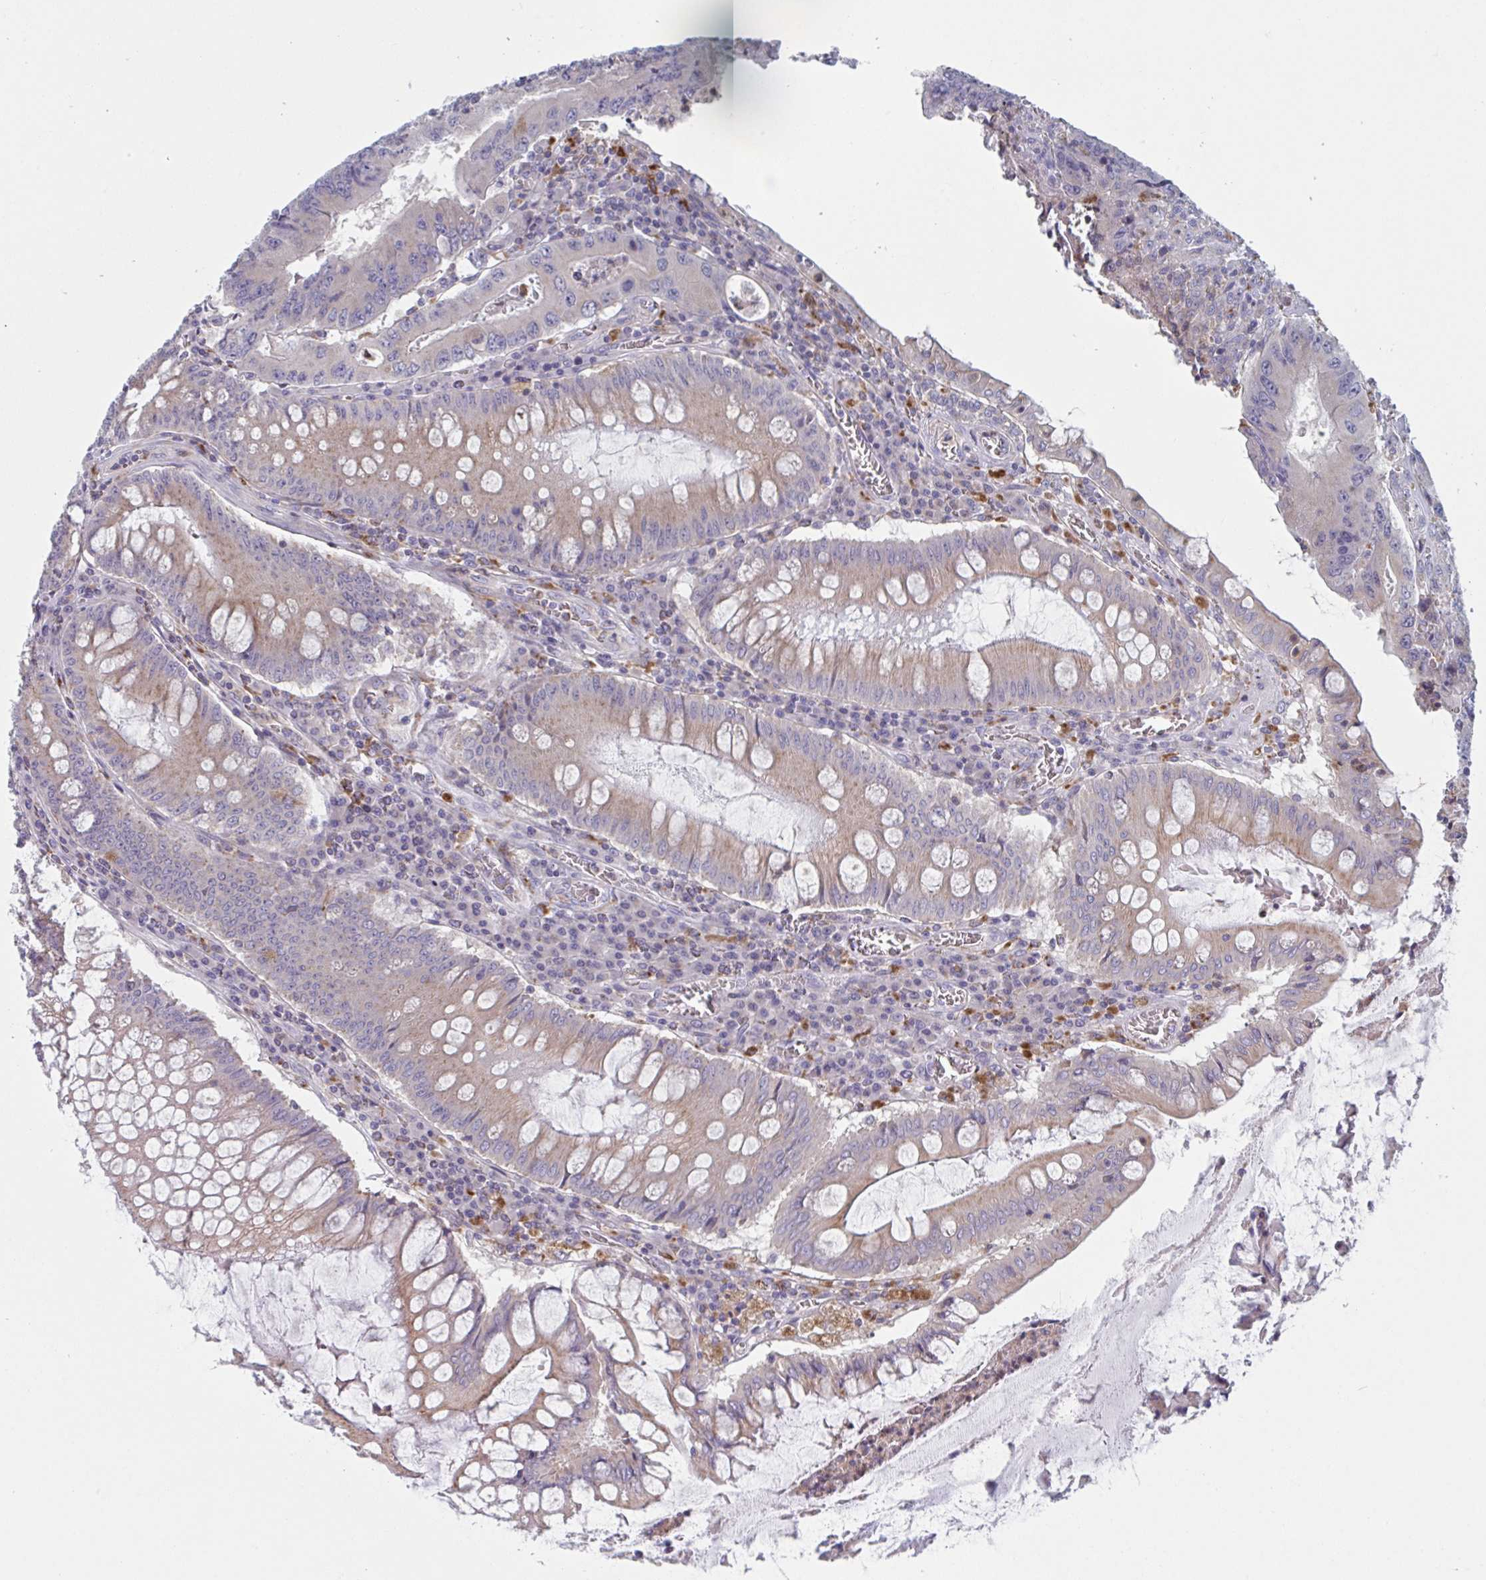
{"staining": {"intensity": "moderate", "quantity": "<25%", "location": "cytoplasmic/membranous"}, "tissue": "colorectal cancer", "cell_type": "Tumor cells", "image_type": "cancer", "snomed": [{"axis": "morphology", "description": "Adenocarcinoma, NOS"}, {"axis": "topography", "description": "Colon"}], "caption": "Approximately <25% of tumor cells in colorectal adenocarcinoma demonstrate moderate cytoplasmic/membranous protein positivity as visualized by brown immunohistochemical staining.", "gene": "NIPSNAP1", "patient": {"sex": "male", "age": 53}}